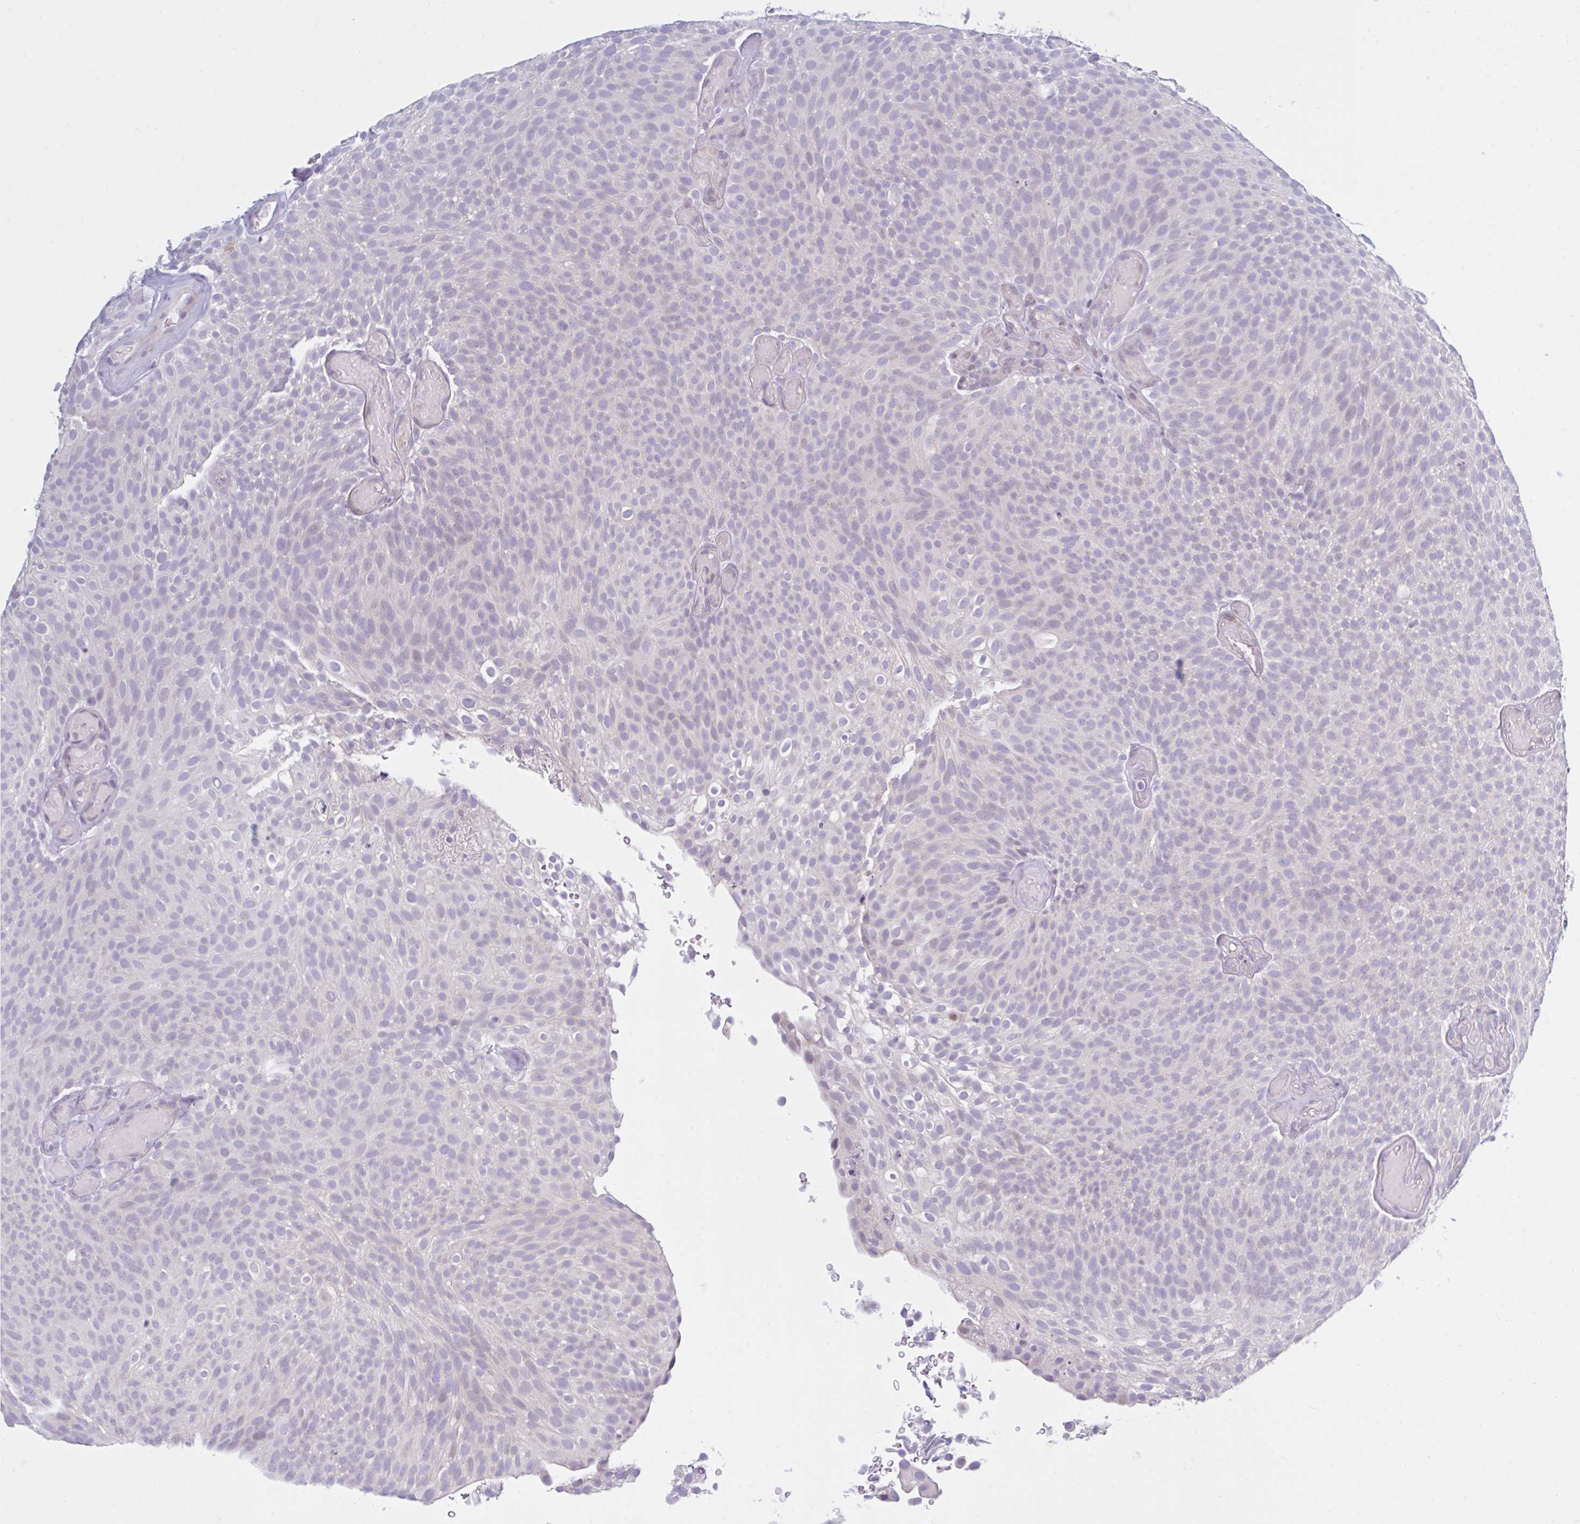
{"staining": {"intensity": "negative", "quantity": "none", "location": "none"}, "tissue": "urothelial cancer", "cell_type": "Tumor cells", "image_type": "cancer", "snomed": [{"axis": "morphology", "description": "Urothelial carcinoma, Low grade"}, {"axis": "topography", "description": "Urinary bladder"}], "caption": "Photomicrograph shows no significant protein positivity in tumor cells of urothelial carcinoma (low-grade).", "gene": "FAM153A", "patient": {"sex": "male", "age": 78}}